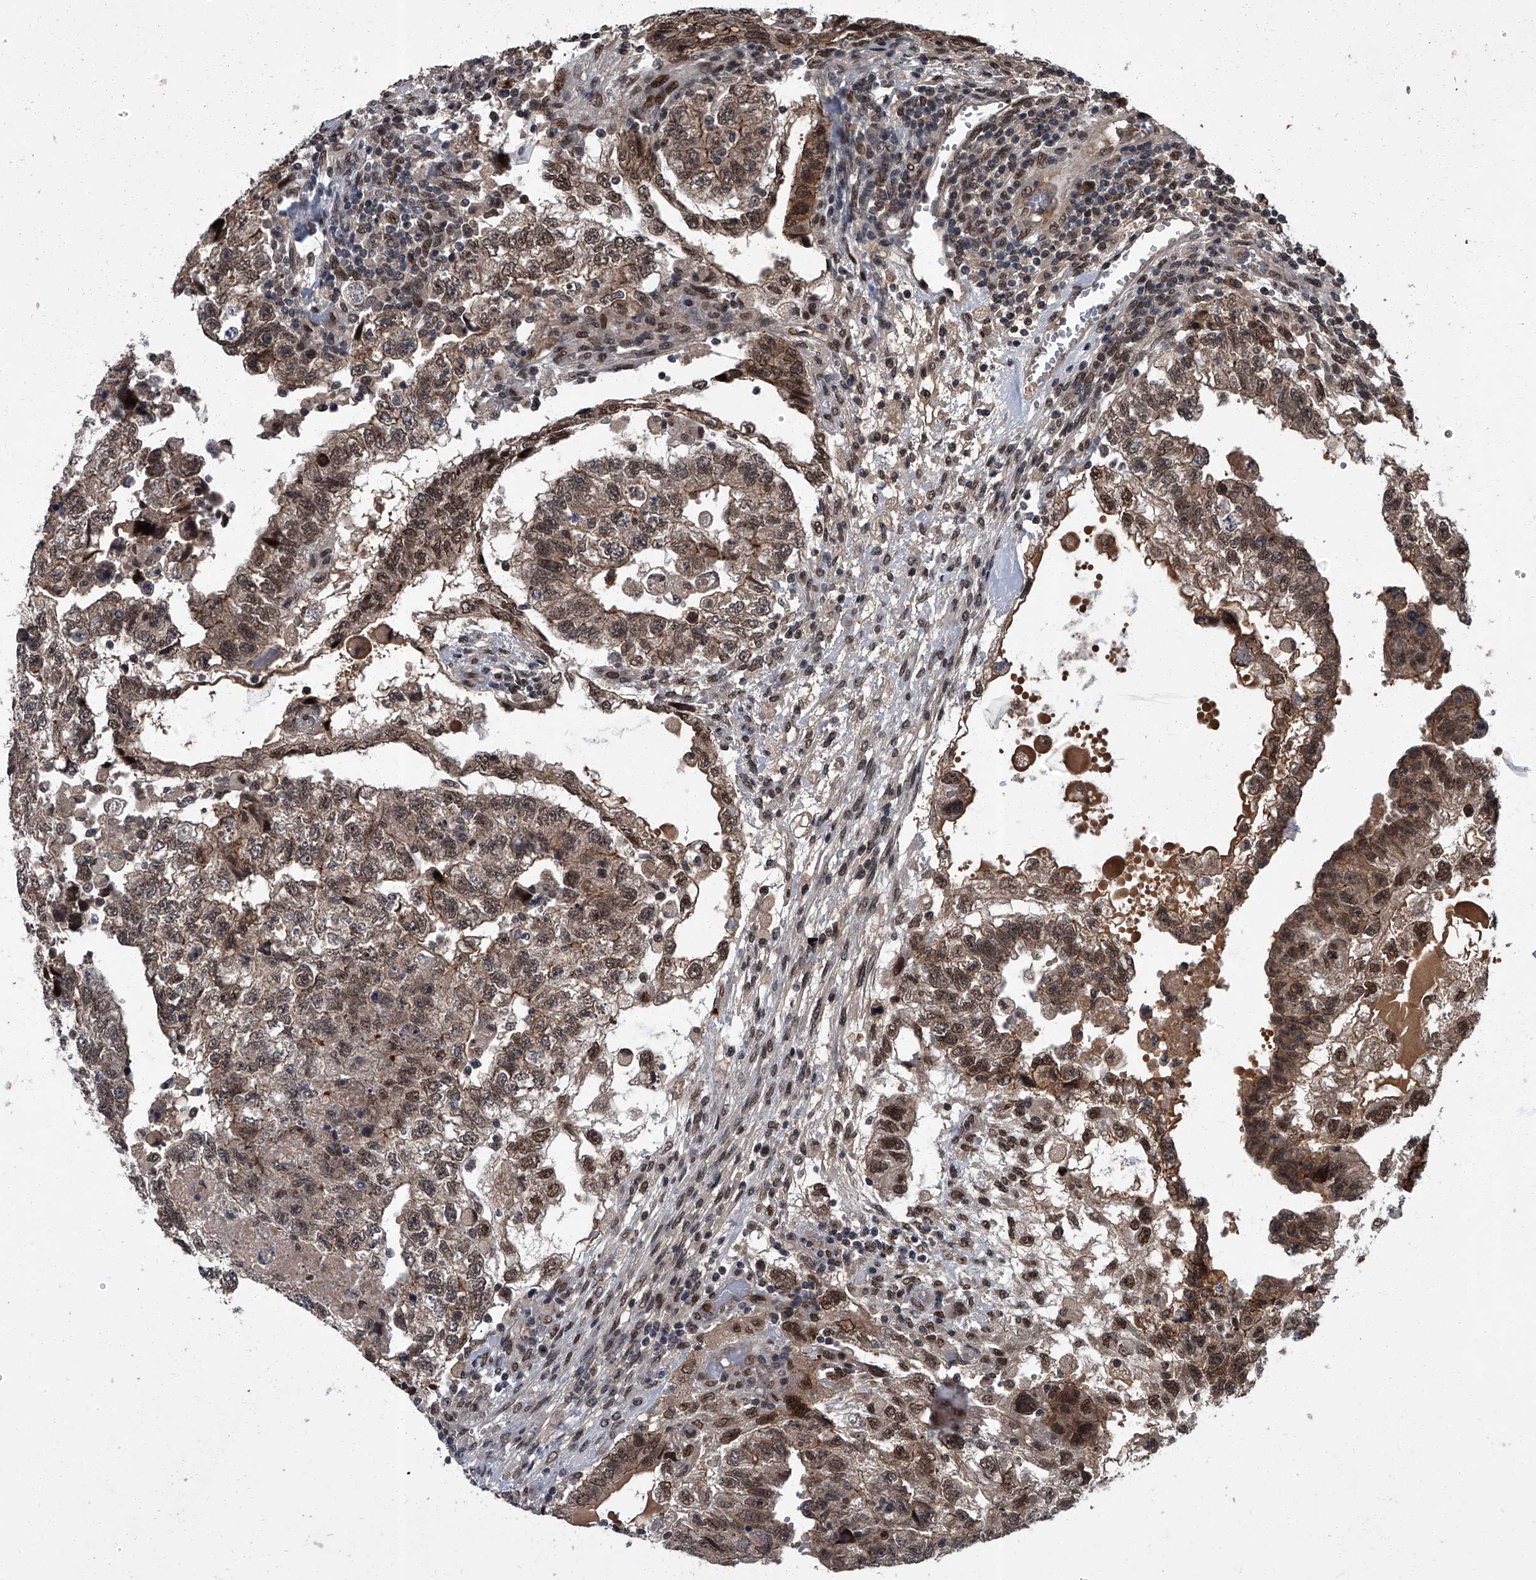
{"staining": {"intensity": "moderate", "quantity": ">75%", "location": "cytoplasmic/membranous,nuclear"}, "tissue": "testis cancer", "cell_type": "Tumor cells", "image_type": "cancer", "snomed": [{"axis": "morphology", "description": "Carcinoma, Embryonal, NOS"}, {"axis": "topography", "description": "Testis"}], "caption": "The immunohistochemical stain shows moderate cytoplasmic/membranous and nuclear positivity in tumor cells of testis cancer (embryonal carcinoma) tissue.", "gene": "ZNF518B", "patient": {"sex": "male", "age": 36}}